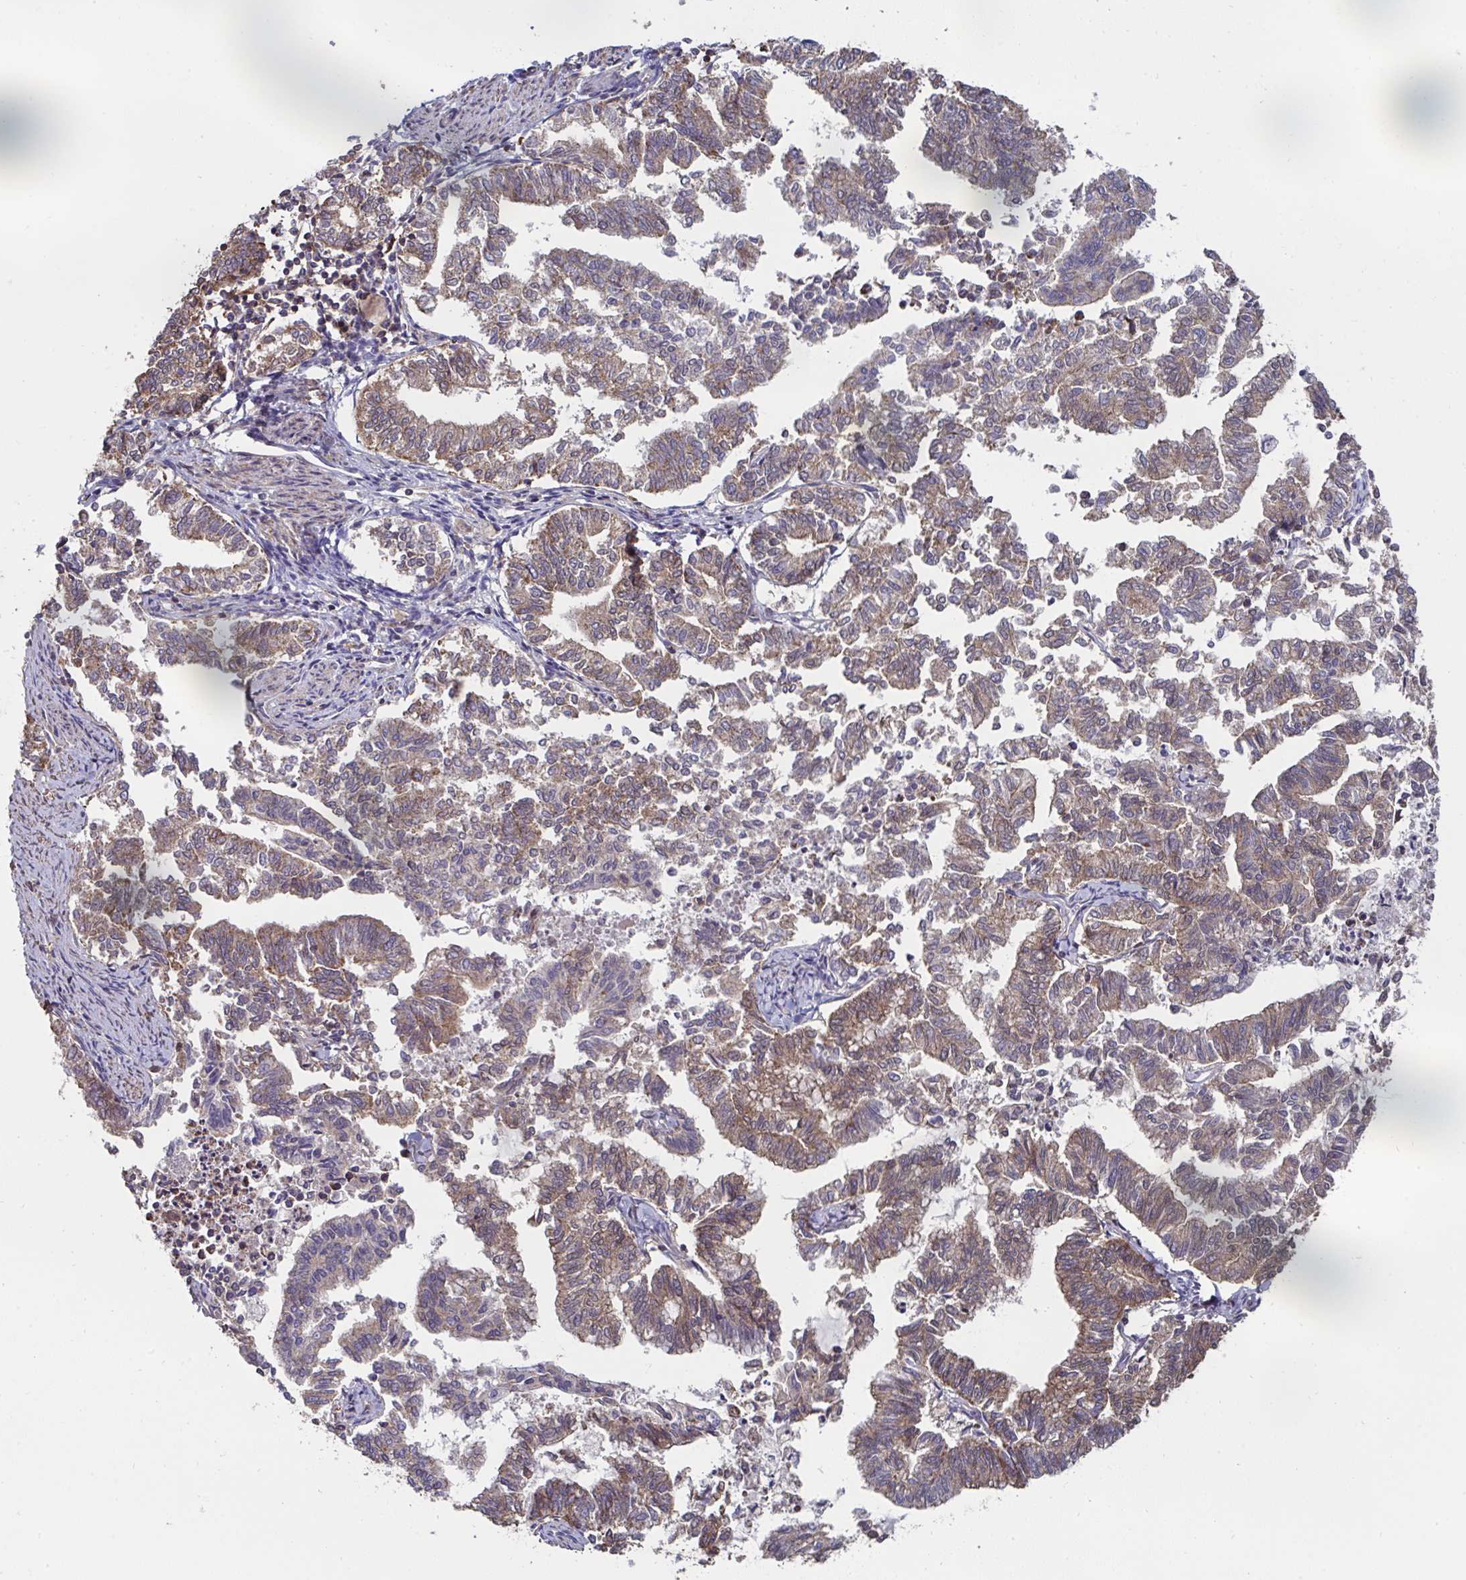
{"staining": {"intensity": "moderate", "quantity": ">75%", "location": "cytoplasmic/membranous"}, "tissue": "endometrial cancer", "cell_type": "Tumor cells", "image_type": "cancer", "snomed": [{"axis": "morphology", "description": "Adenocarcinoma, NOS"}, {"axis": "topography", "description": "Endometrium"}], "caption": "Human adenocarcinoma (endometrial) stained with a brown dye shows moderate cytoplasmic/membranous positive staining in about >75% of tumor cells.", "gene": "DZANK1", "patient": {"sex": "female", "age": 79}}